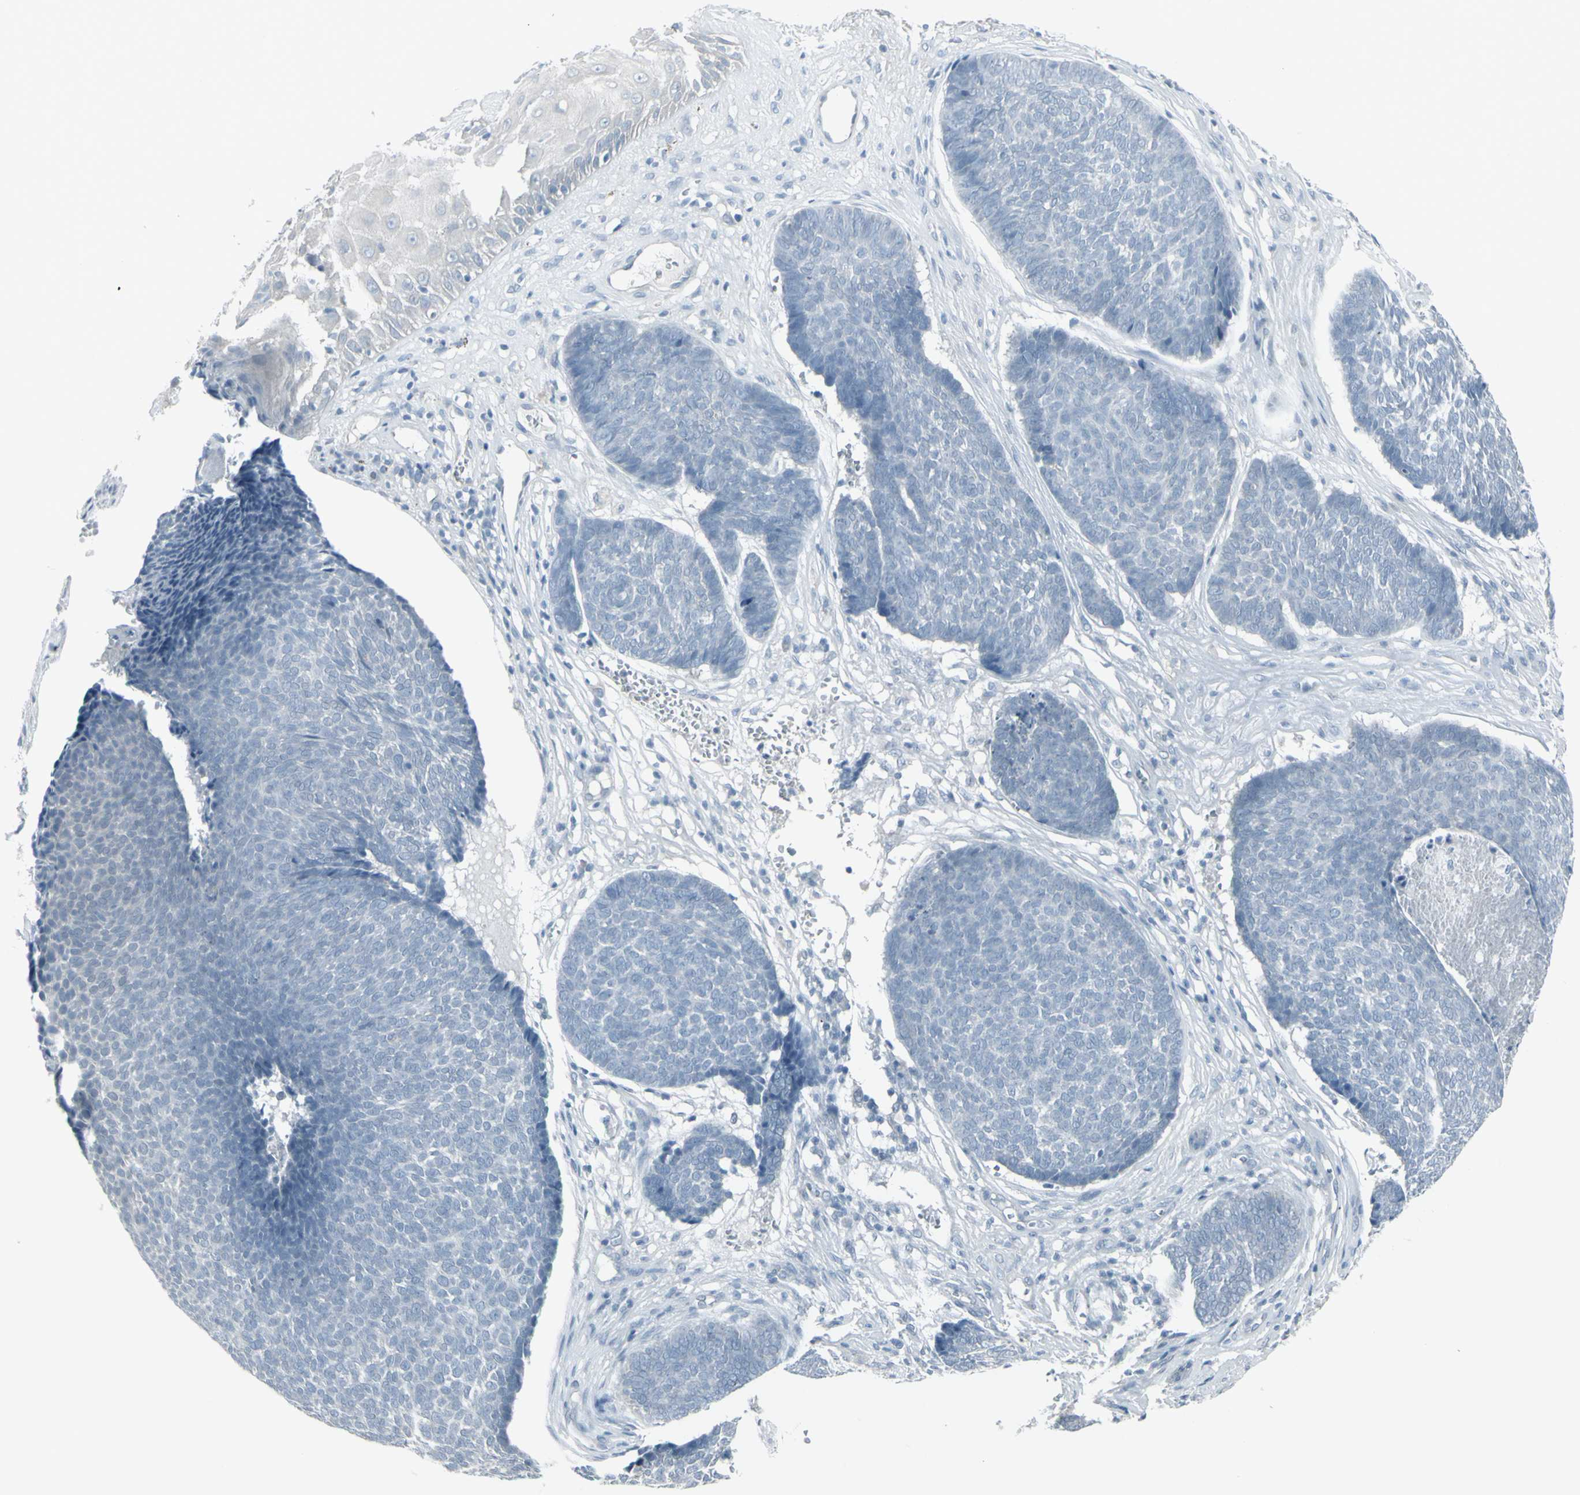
{"staining": {"intensity": "negative", "quantity": "none", "location": "none"}, "tissue": "skin cancer", "cell_type": "Tumor cells", "image_type": "cancer", "snomed": [{"axis": "morphology", "description": "Basal cell carcinoma"}, {"axis": "topography", "description": "Skin"}], "caption": "Immunohistochemistry (IHC) photomicrograph of neoplastic tissue: skin cancer (basal cell carcinoma) stained with DAB (3,3'-diaminobenzidine) shows no significant protein expression in tumor cells.", "gene": "RAB3A", "patient": {"sex": "male", "age": 84}}